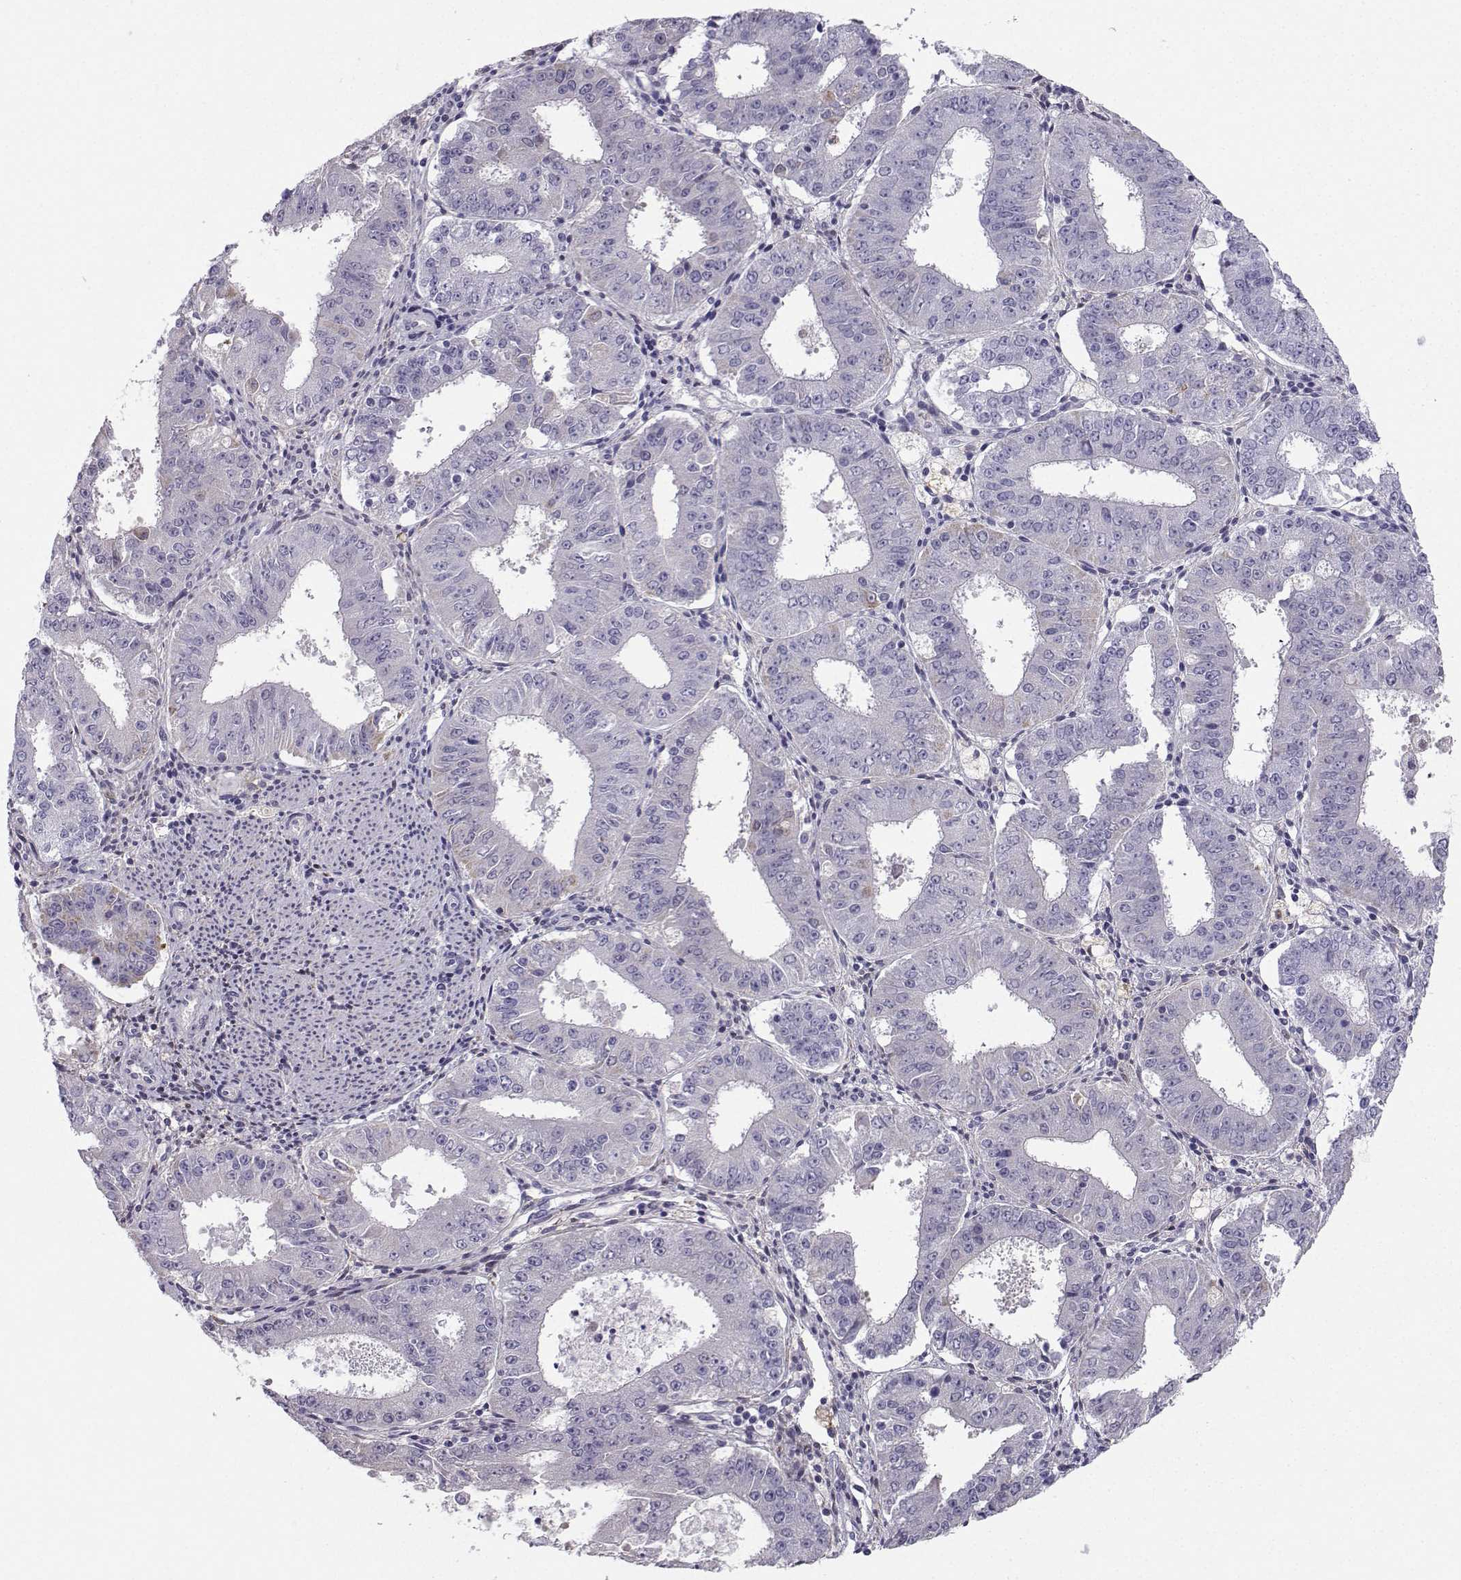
{"staining": {"intensity": "negative", "quantity": "none", "location": "none"}, "tissue": "ovarian cancer", "cell_type": "Tumor cells", "image_type": "cancer", "snomed": [{"axis": "morphology", "description": "Carcinoma, endometroid"}, {"axis": "topography", "description": "Ovary"}], "caption": "The micrograph demonstrates no staining of tumor cells in endometroid carcinoma (ovarian).", "gene": "DCLK3", "patient": {"sex": "female", "age": 42}}